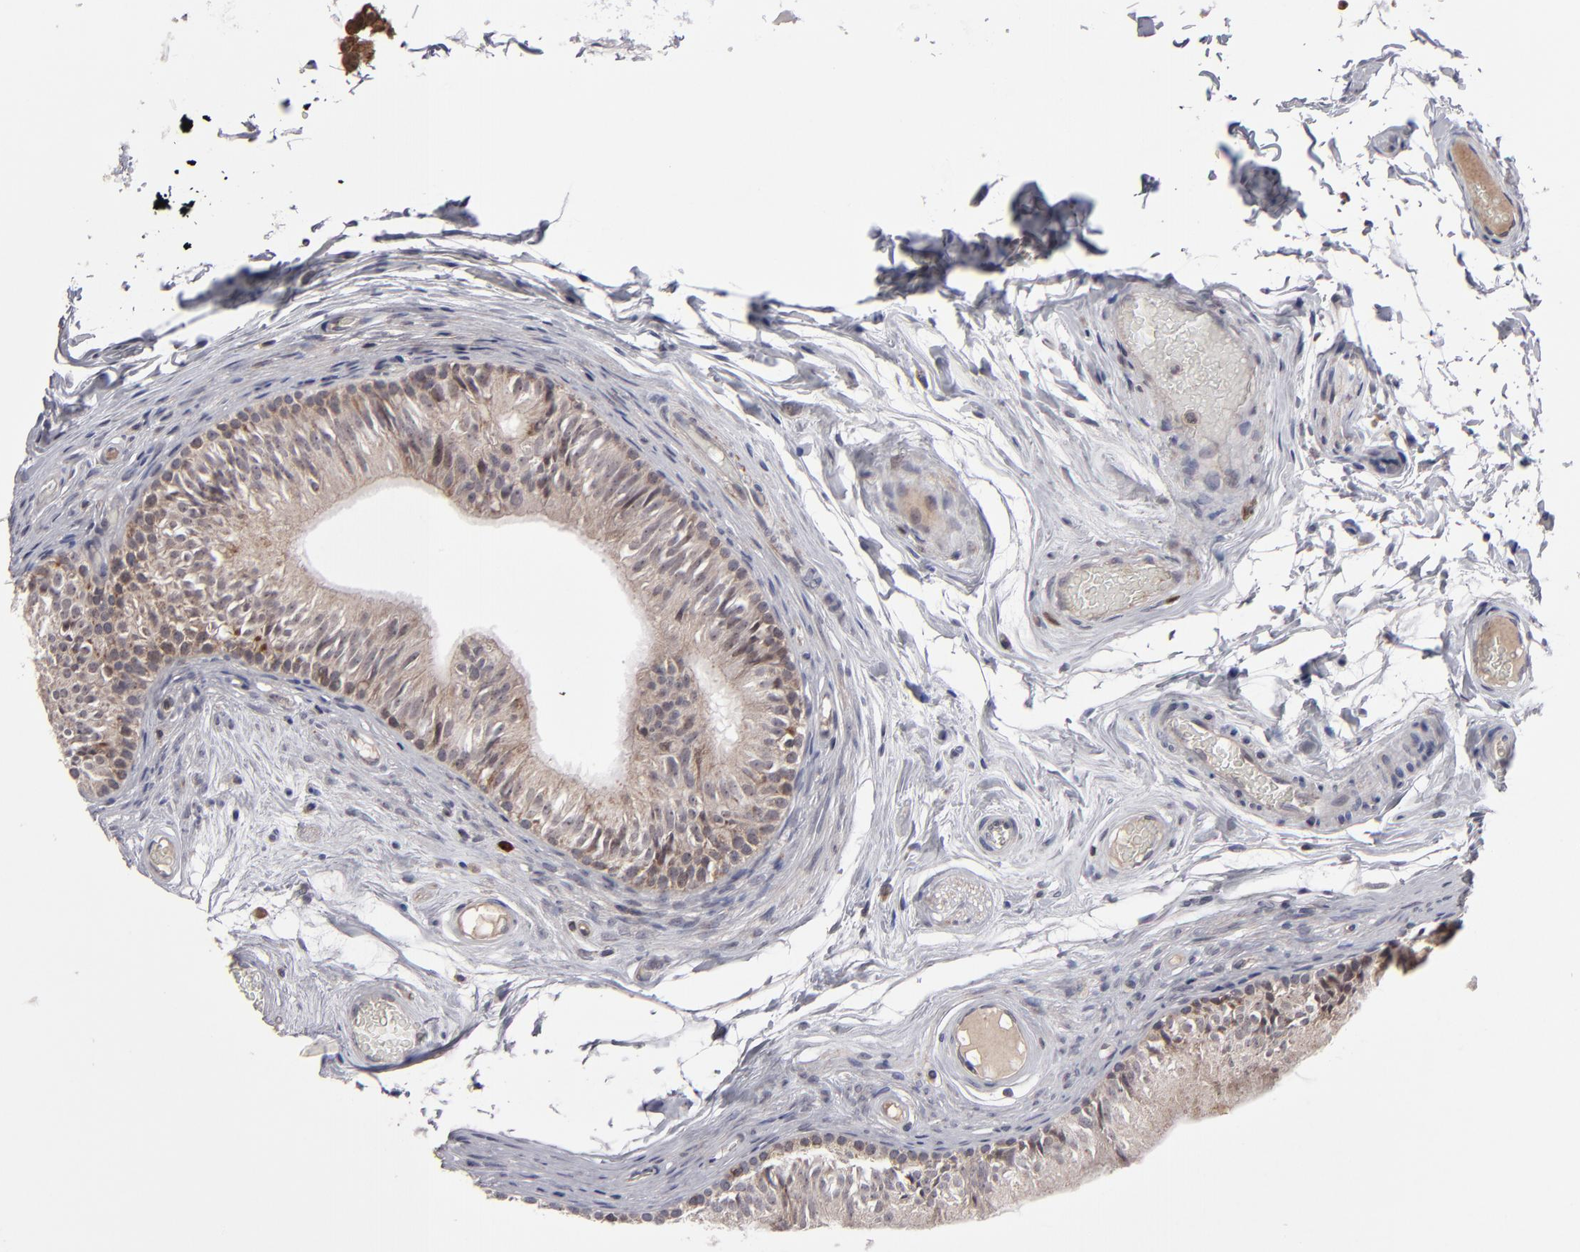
{"staining": {"intensity": "weak", "quantity": ">75%", "location": "cytoplasmic/membranous"}, "tissue": "epididymis", "cell_type": "Glandular cells", "image_type": "normal", "snomed": [{"axis": "morphology", "description": "Normal tissue, NOS"}, {"axis": "topography", "description": "Testis"}, {"axis": "topography", "description": "Epididymis"}], "caption": "Immunohistochemistry (IHC) staining of benign epididymis, which demonstrates low levels of weak cytoplasmic/membranous positivity in approximately >75% of glandular cells indicating weak cytoplasmic/membranous protein positivity. The staining was performed using DAB (brown) for protein detection and nuclei were counterstained in hematoxylin (blue).", "gene": "GLCCI1", "patient": {"sex": "male", "age": 36}}